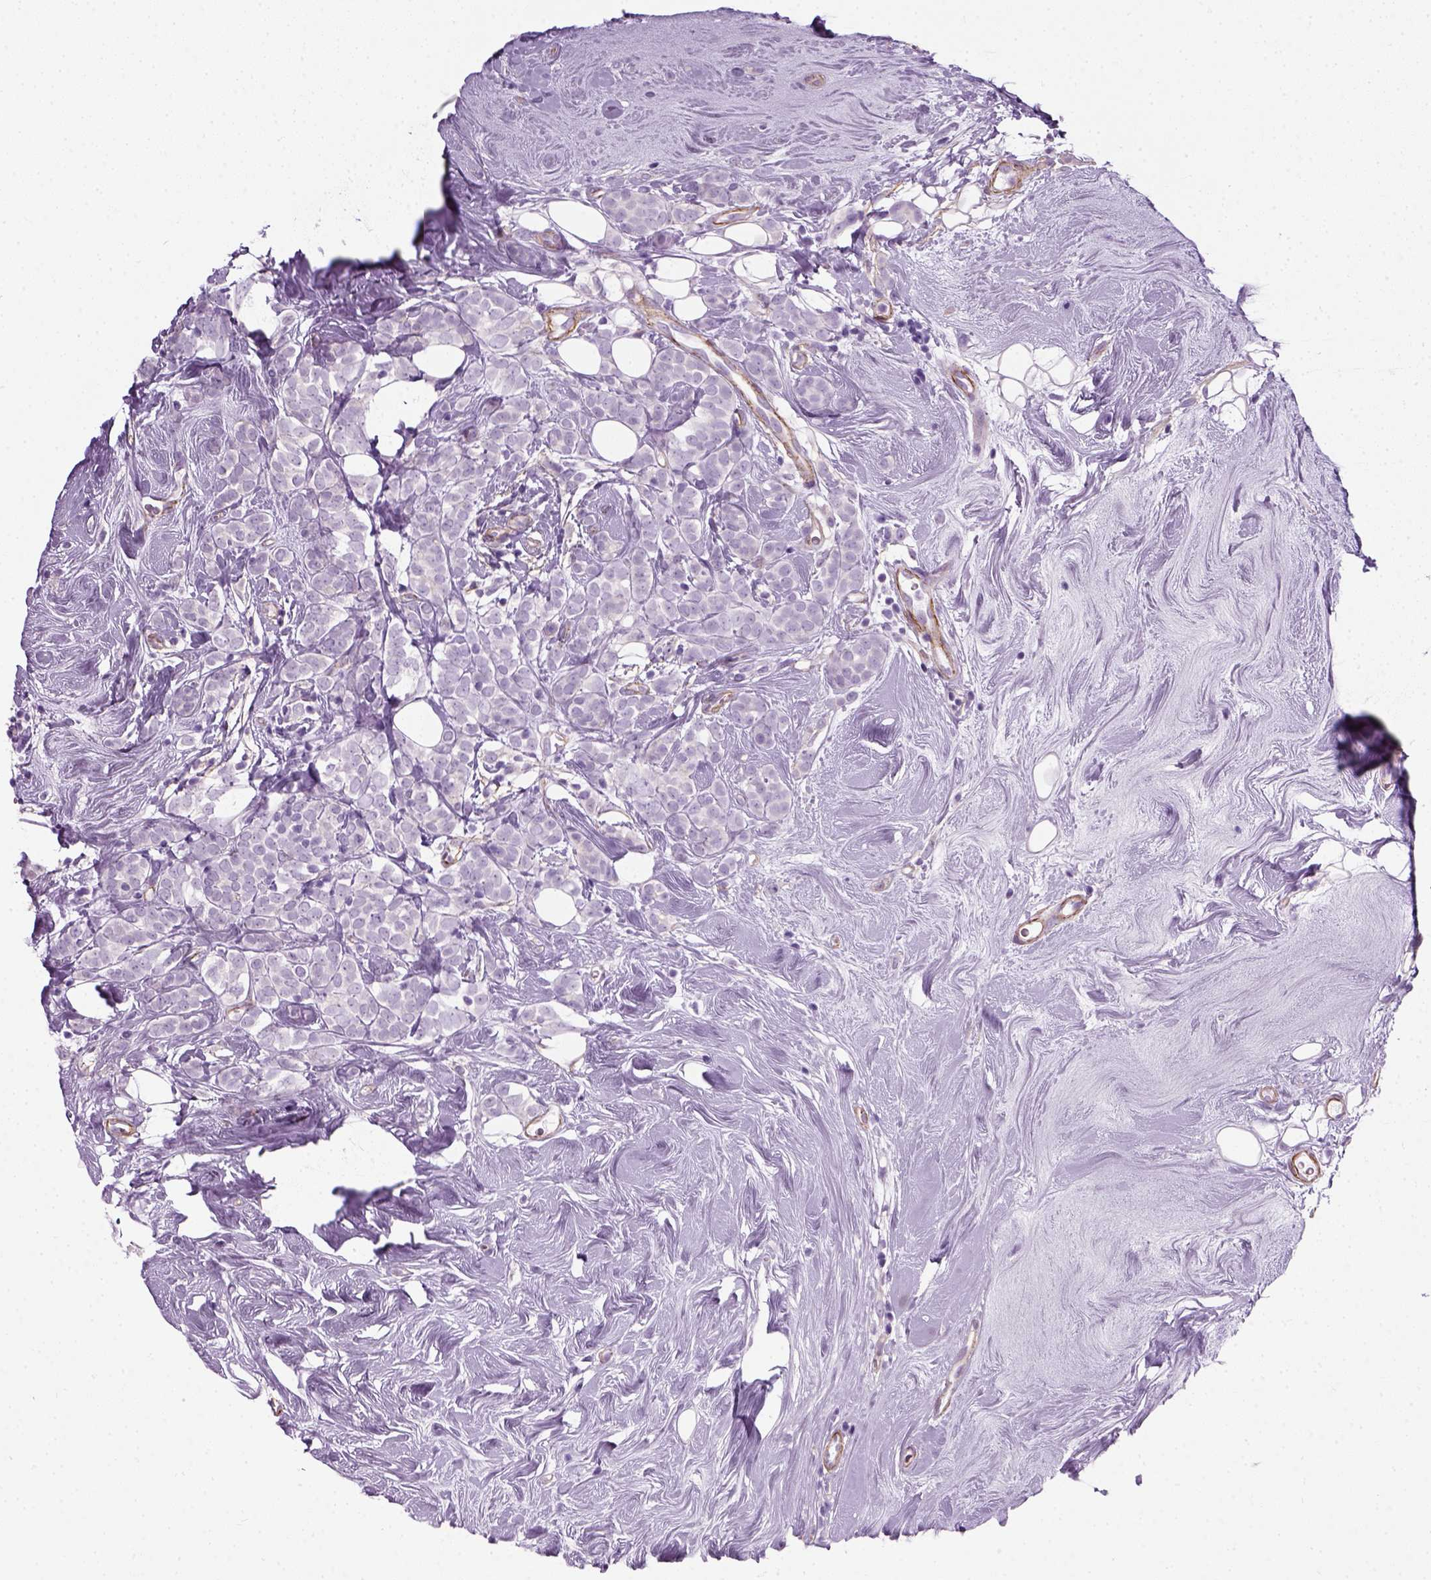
{"staining": {"intensity": "negative", "quantity": "none", "location": "none"}, "tissue": "breast cancer", "cell_type": "Tumor cells", "image_type": "cancer", "snomed": [{"axis": "morphology", "description": "Lobular carcinoma"}, {"axis": "topography", "description": "Breast"}], "caption": "This is a histopathology image of immunohistochemistry (IHC) staining of breast cancer, which shows no expression in tumor cells.", "gene": "FAM161A", "patient": {"sex": "female", "age": 49}}